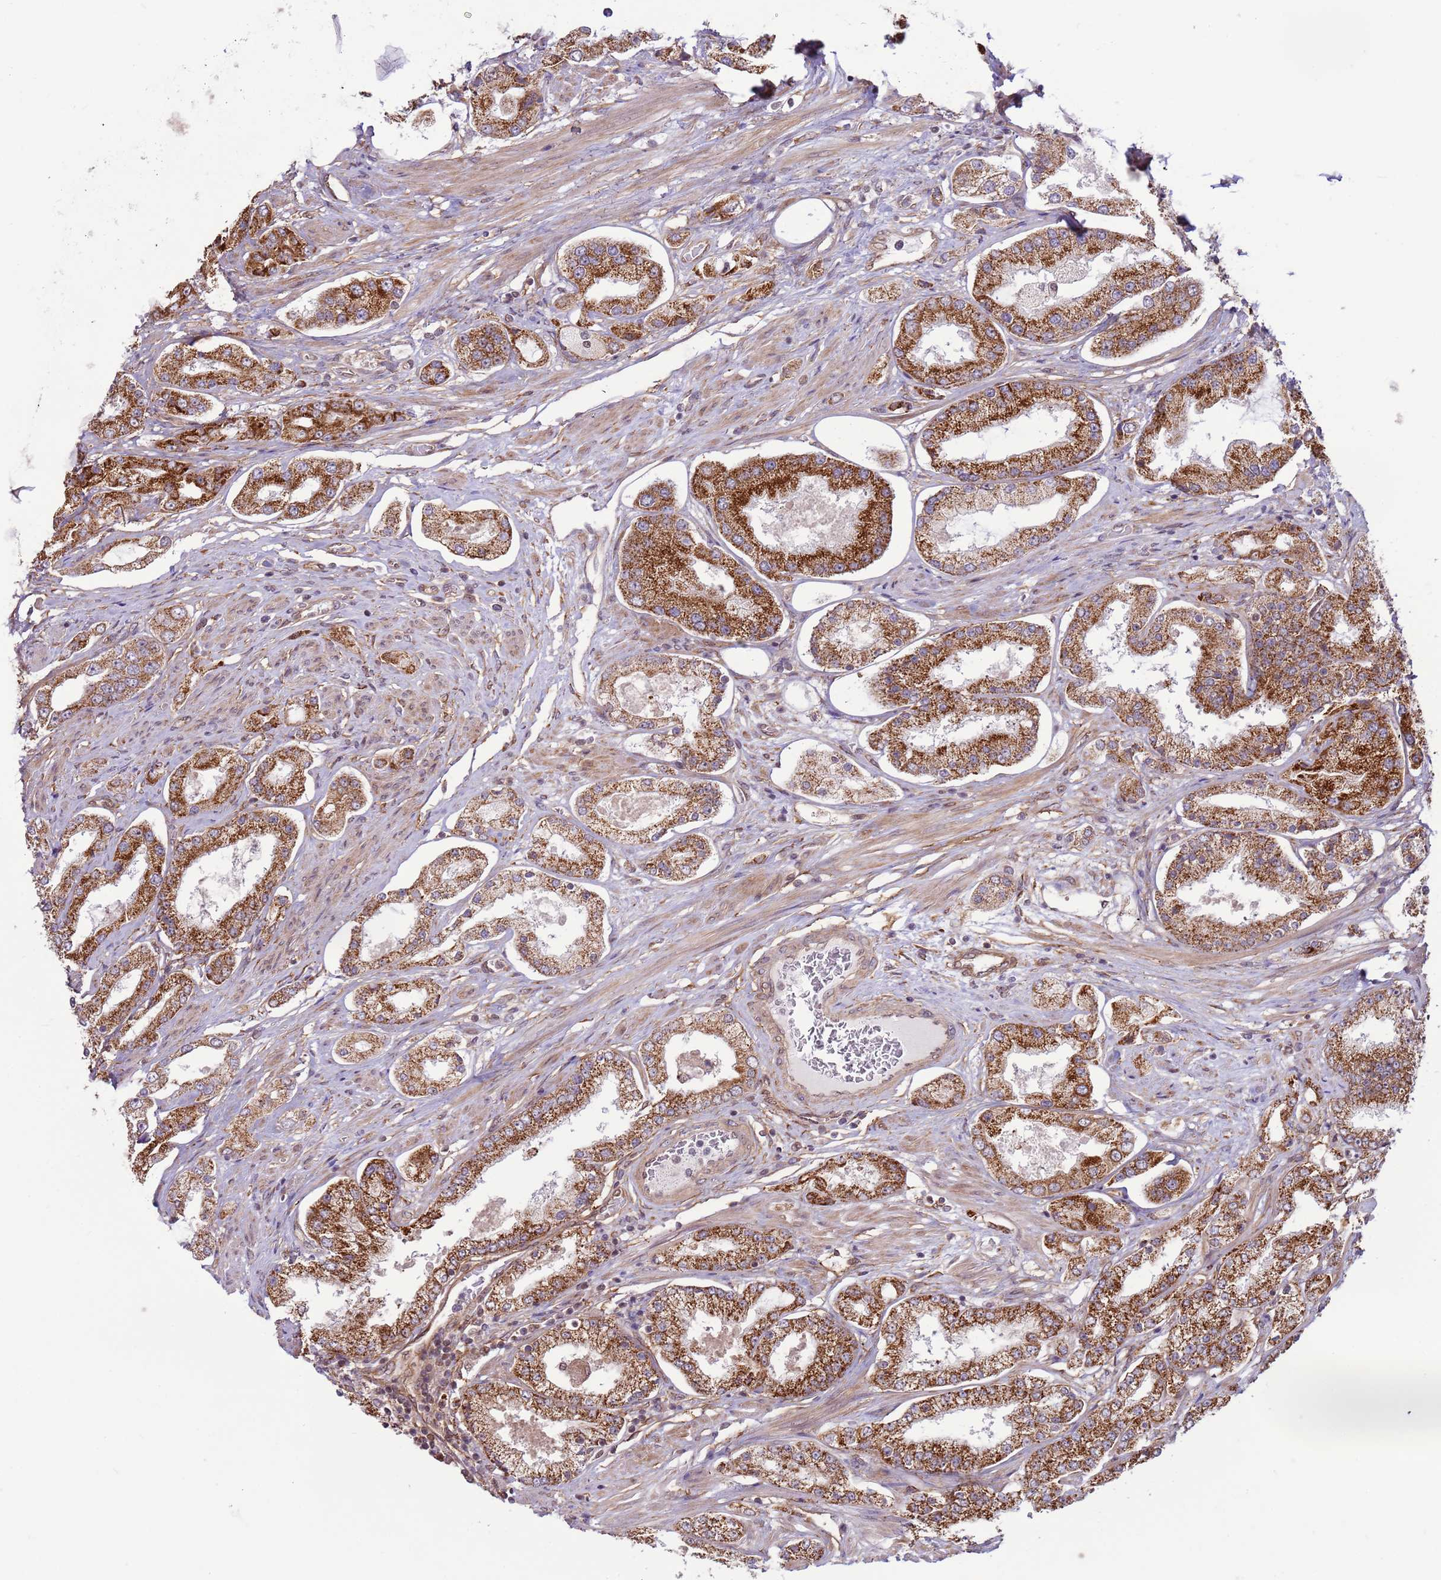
{"staining": {"intensity": "strong", "quantity": ">75%", "location": "cytoplasmic/membranous"}, "tissue": "prostate cancer", "cell_type": "Tumor cells", "image_type": "cancer", "snomed": [{"axis": "morphology", "description": "Adenocarcinoma, High grade"}, {"axis": "topography", "description": "Prostate"}], "caption": "Immunohistochemical staining of prostate adenocarcinoma (high-grade) demonstrates strong cytoplasmic/membranous protein expression in about >75% of tumor cells.", "gene": "DCAF4", "patient": {"sex": "male", "age": 69}}